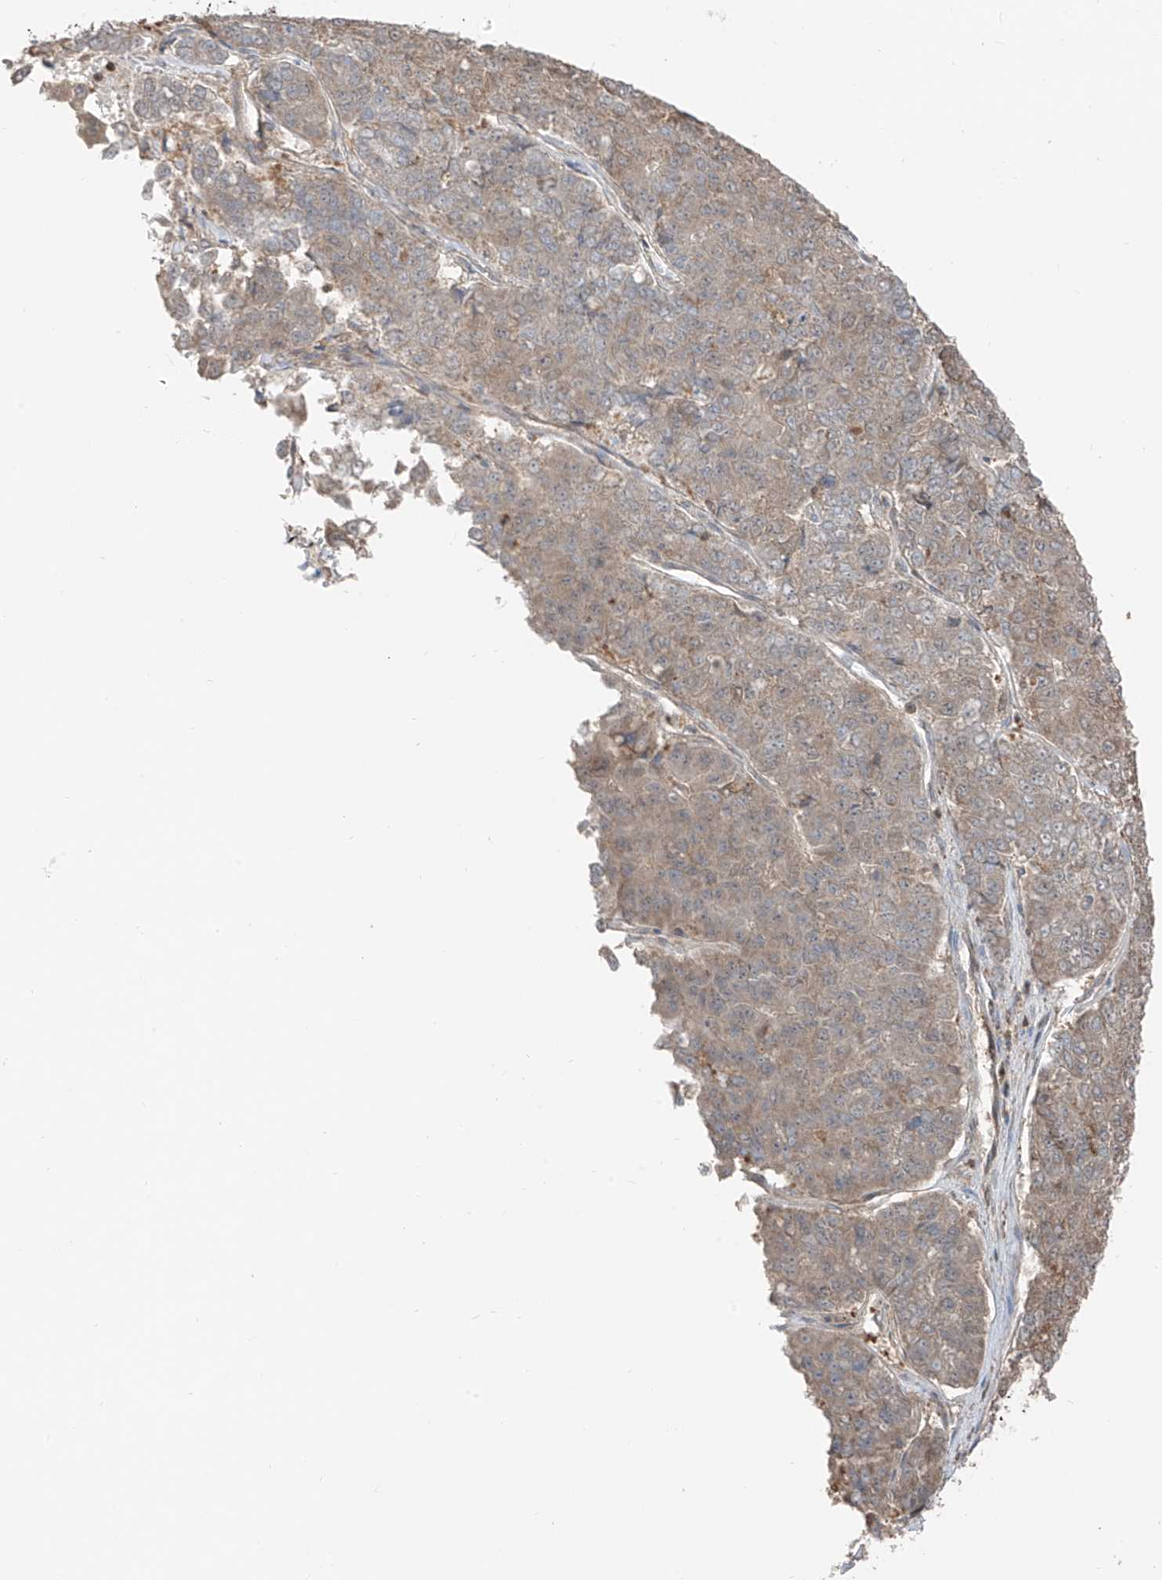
{"staining": {"intensity": "weak", "quantity": "<25%", "location": "cytoplasmic/membranous"}, "tissue": "pancreatic cancer", "cell_type": "Tumor cells", "image_type": "cancer", "snomed": [{"axis": "morphology", "description": "Adenocarcinoma, NOS"}, {"axis": "topography", "description": "Pancreas"}], "caption": "A micrograph of pancreatic cancer (adenocarcinoma) stained for a protein demonstrates no brown staining in tumor cells.", "gene": "ETHE1", "patient": {"sex": "male", "age": 50}}